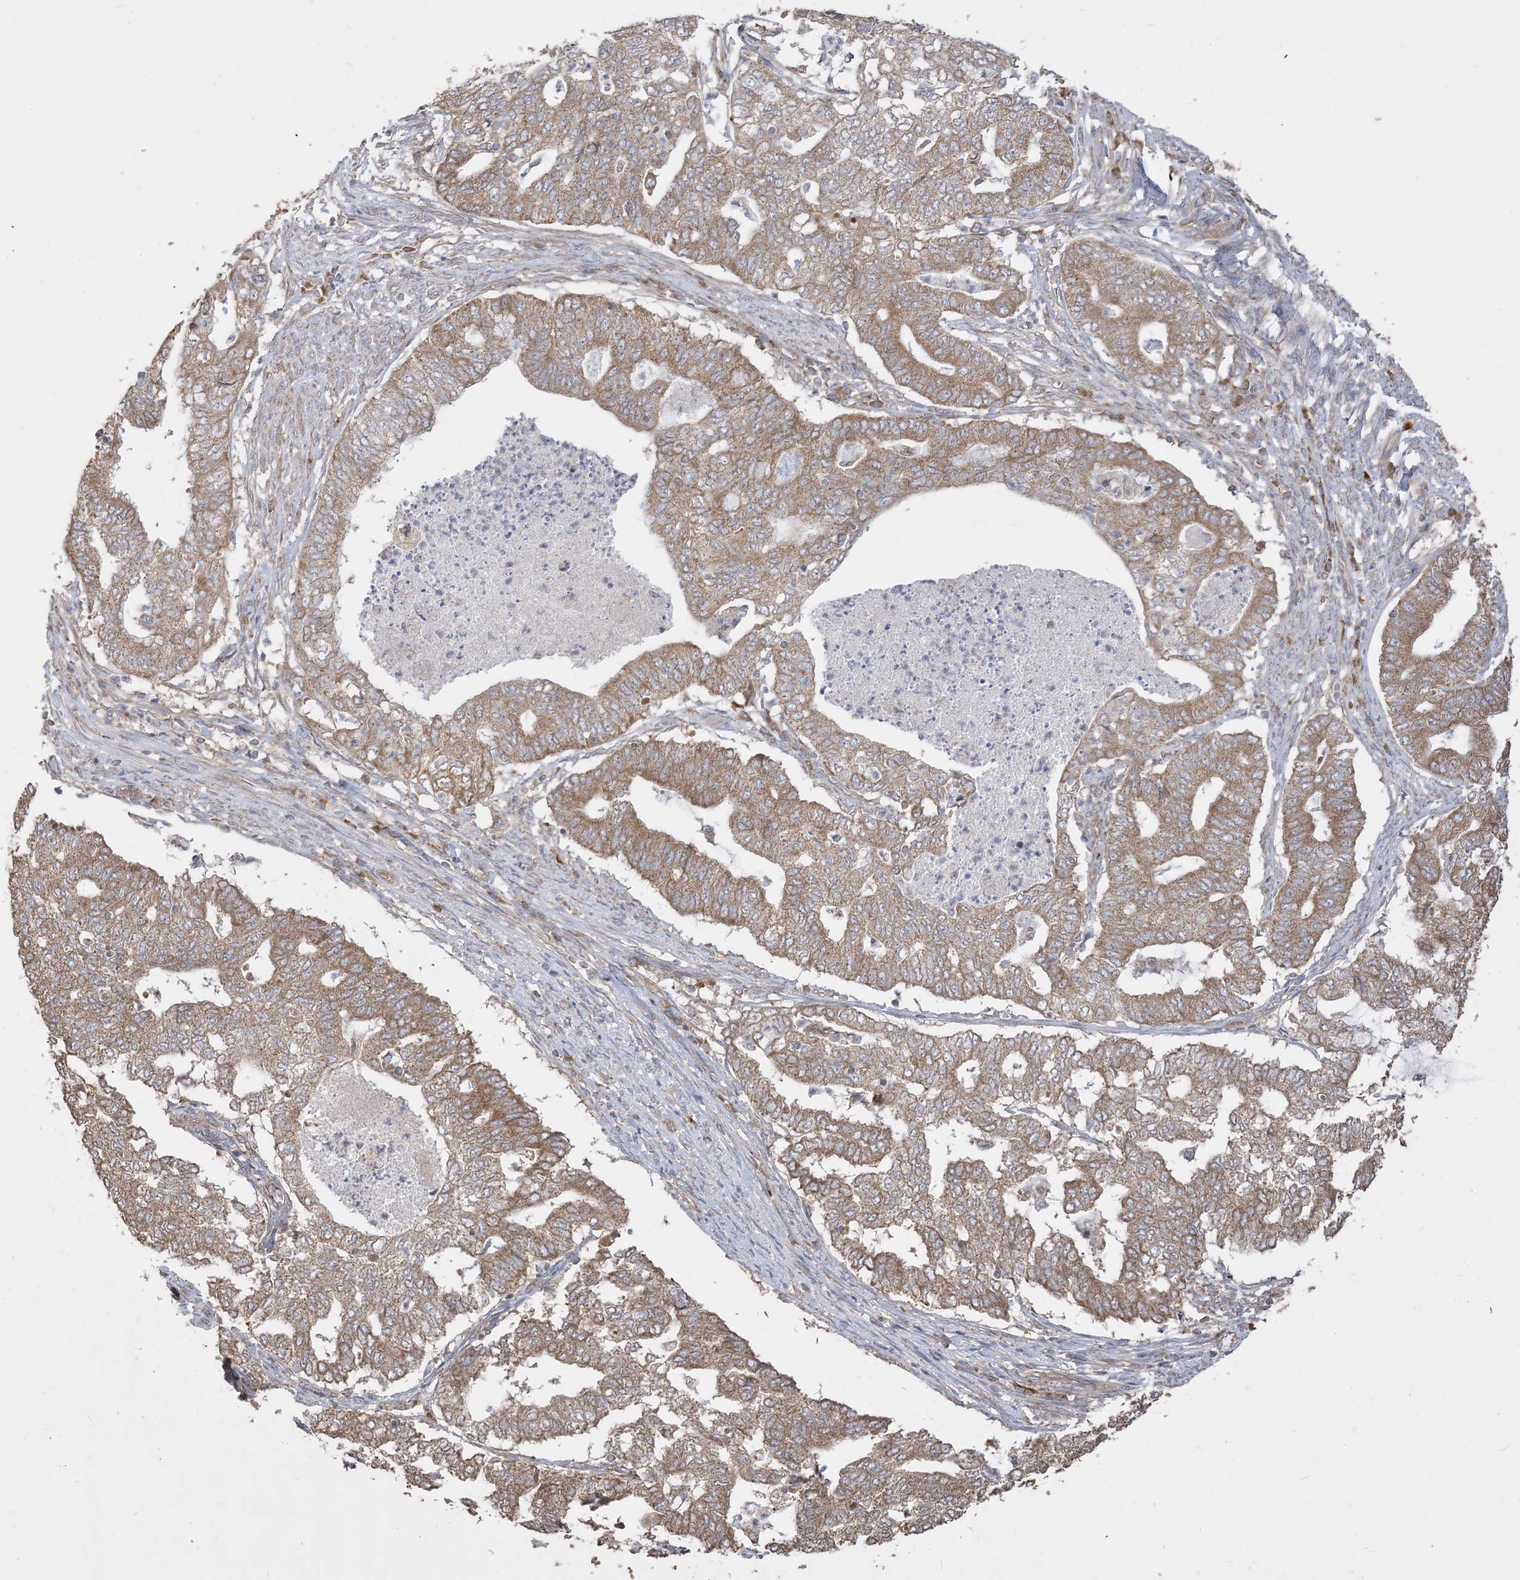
{"staining": {"intensity": "strong", "quantity": ">75%", "location": "cytoplasmic/membranous"}, "tissue": "endometrial cancer", "cell_type": "Tumor cells", "image_type": "cancer", "snomed": [{"axis": "morphology", "description": "Adenocarcinoma, NOS"}, {"axis": "topography", "description": "Endometrium"}], "caption": "Approximately >75% of tumor cells in adenocarcinoma (endometrial) reveal strong cytoplasmic/membranous protein staining as visualized by brown immunohistochemical staining.", "gene": "SIRT3", "patient": {"sex": "female", "age": 79}}